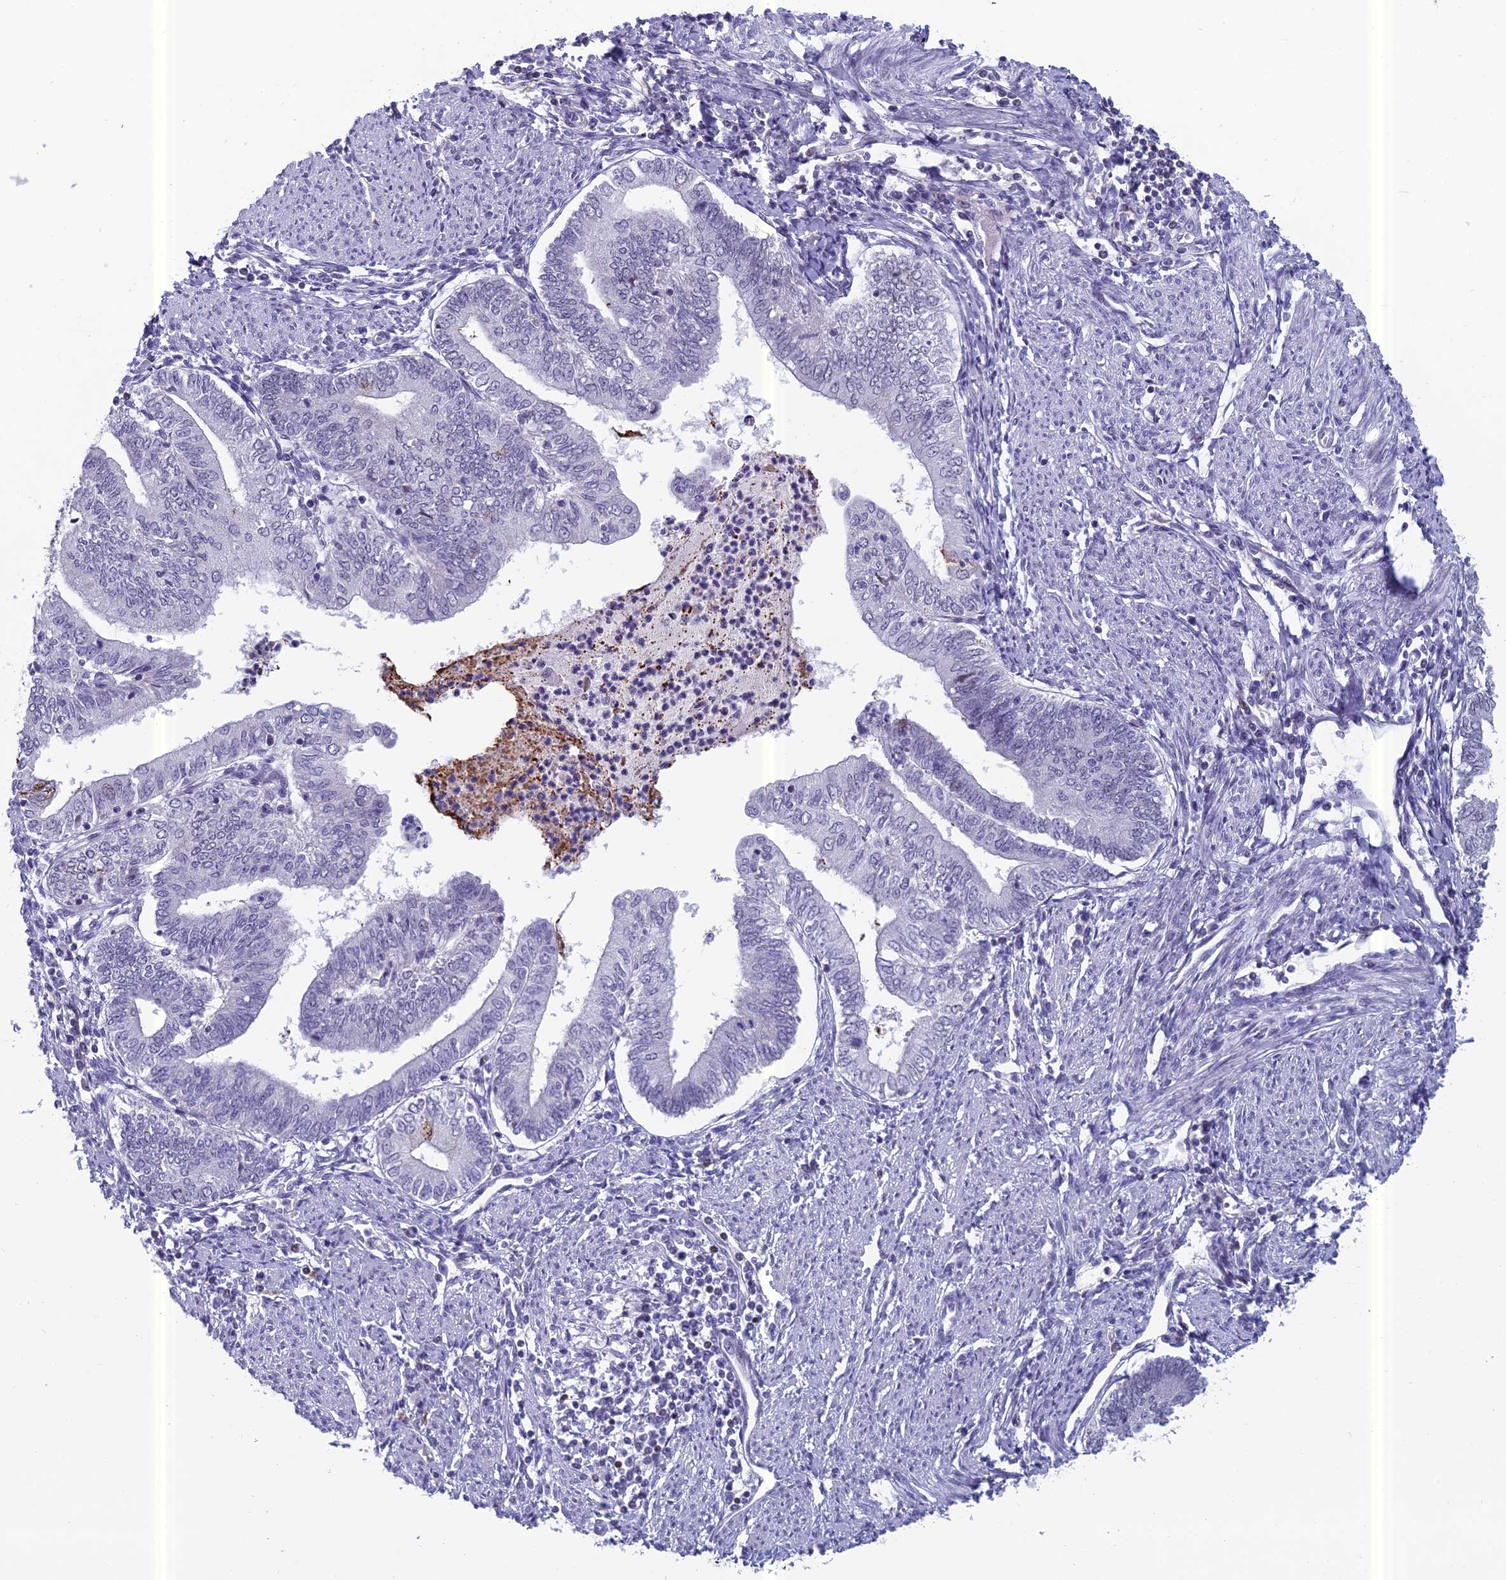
{"staining": {"intensity": "weak", "quantity": "<25%", "location": "cytoplasmic/membranous"}, "tissue": "endometrial cancer", "cell_type": "Tumor cells", "image_type": "cancer", "snomed": [{"axis": "morphology", "description": "Adenocarcinoma, NOS"}, {"axis": "topography", "description": "Endometrium"}], "caption": "The photomicrograph displays no staining of tumor cells in endometrial cancer (adenocarcinoma). (DAB immunohistochemistry (IHC), high magnification).", "gene": "RGS17", "patient": {"sex": "female", "age": 66}}